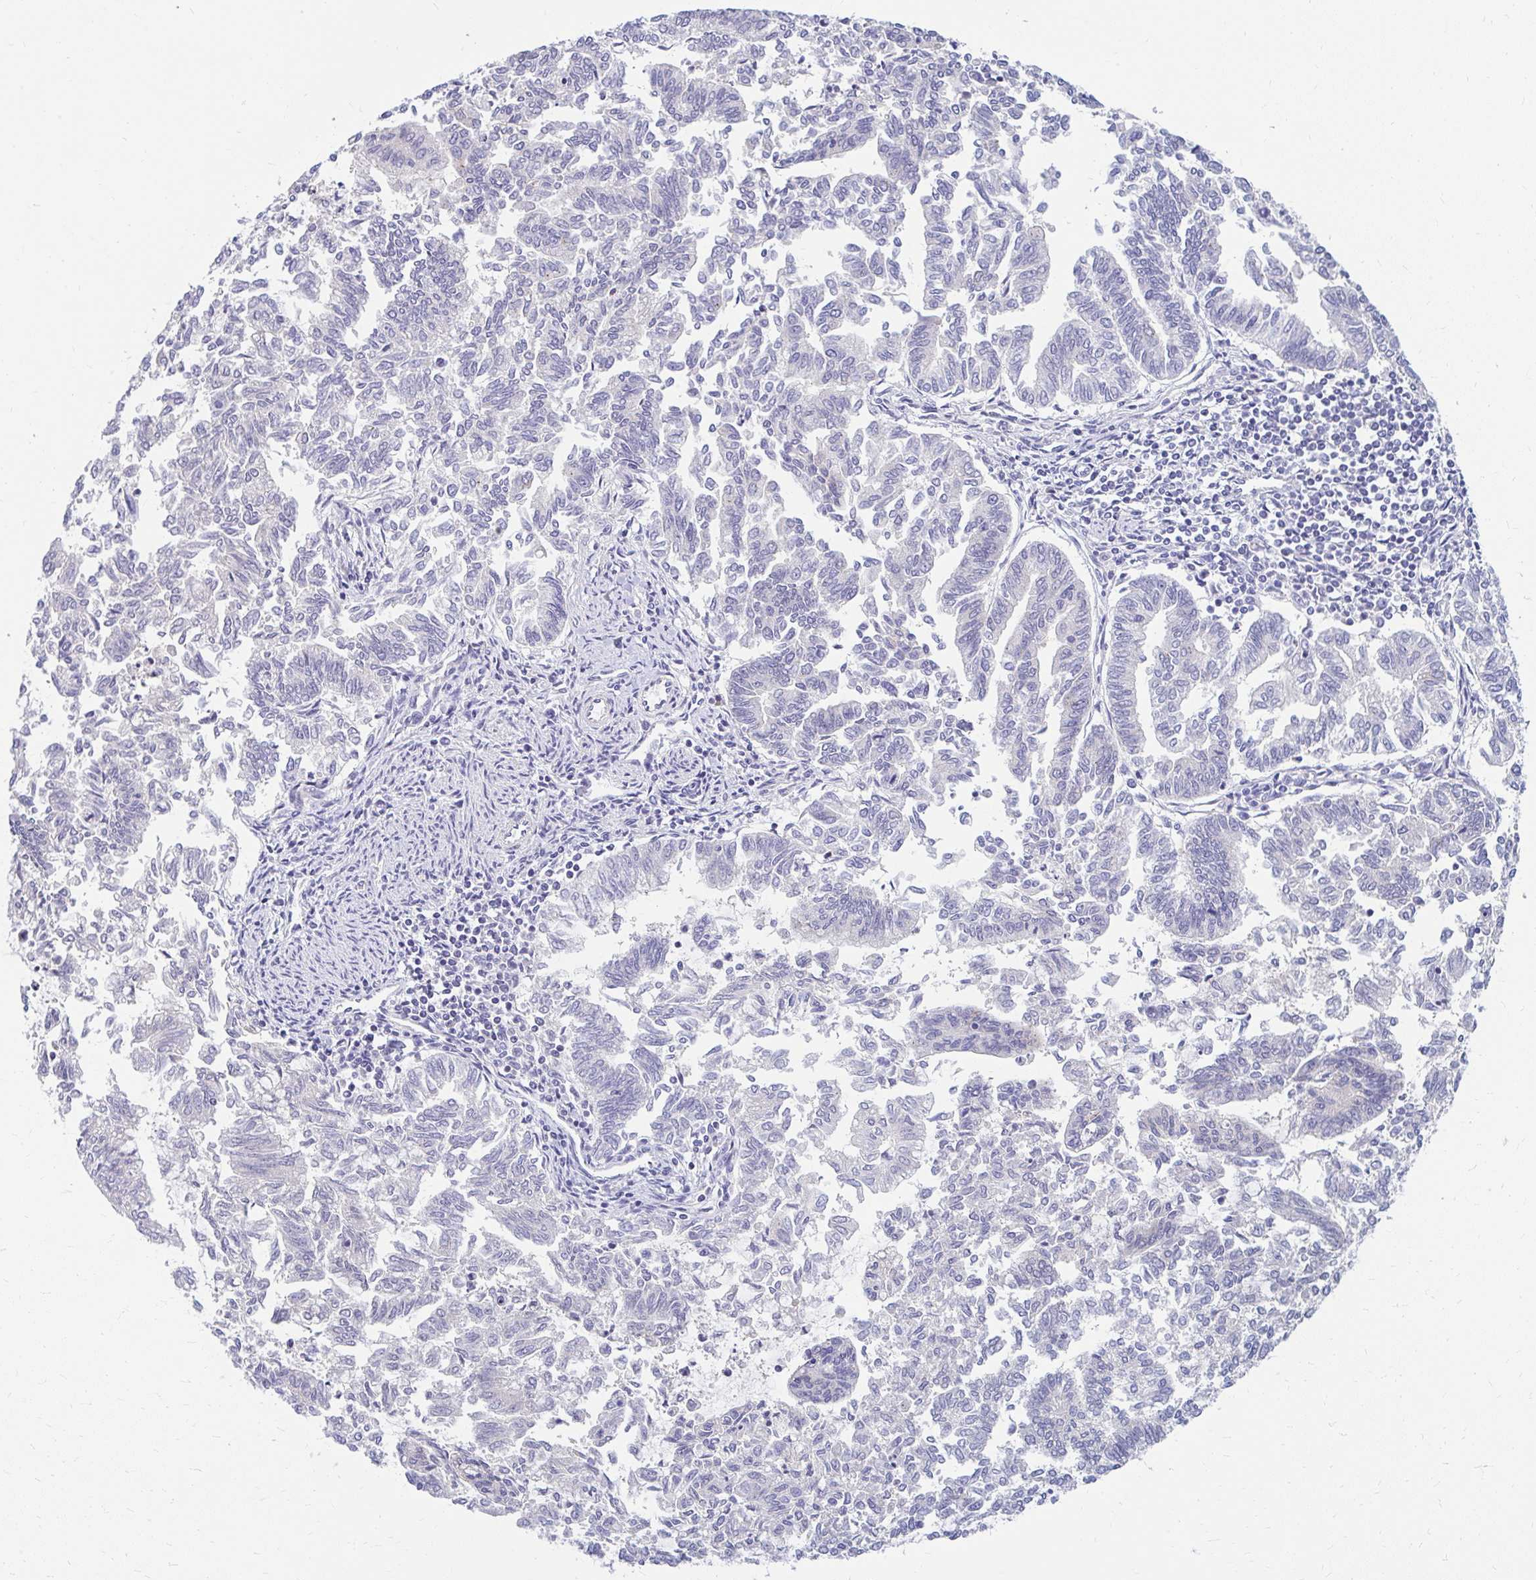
{"staining": {"intensity": "negative", "quantity": "none", "location": "none"}, "tissue": "endometrial cancer", "cell_type": "Tumor cells", "image_type": "cancer", "snomed": [{"axis": "morphology", "description": "Adenocarcinoma, NOS"}, {"axis": "topography", "description": "Endometrium"}], "caption": "This is an IHC photomicrograph of endometrial adenocarcinoma. There is no staining in tumor cells.", "gene": "RADIL", "patient": {"sex": "female", "age": 79}}